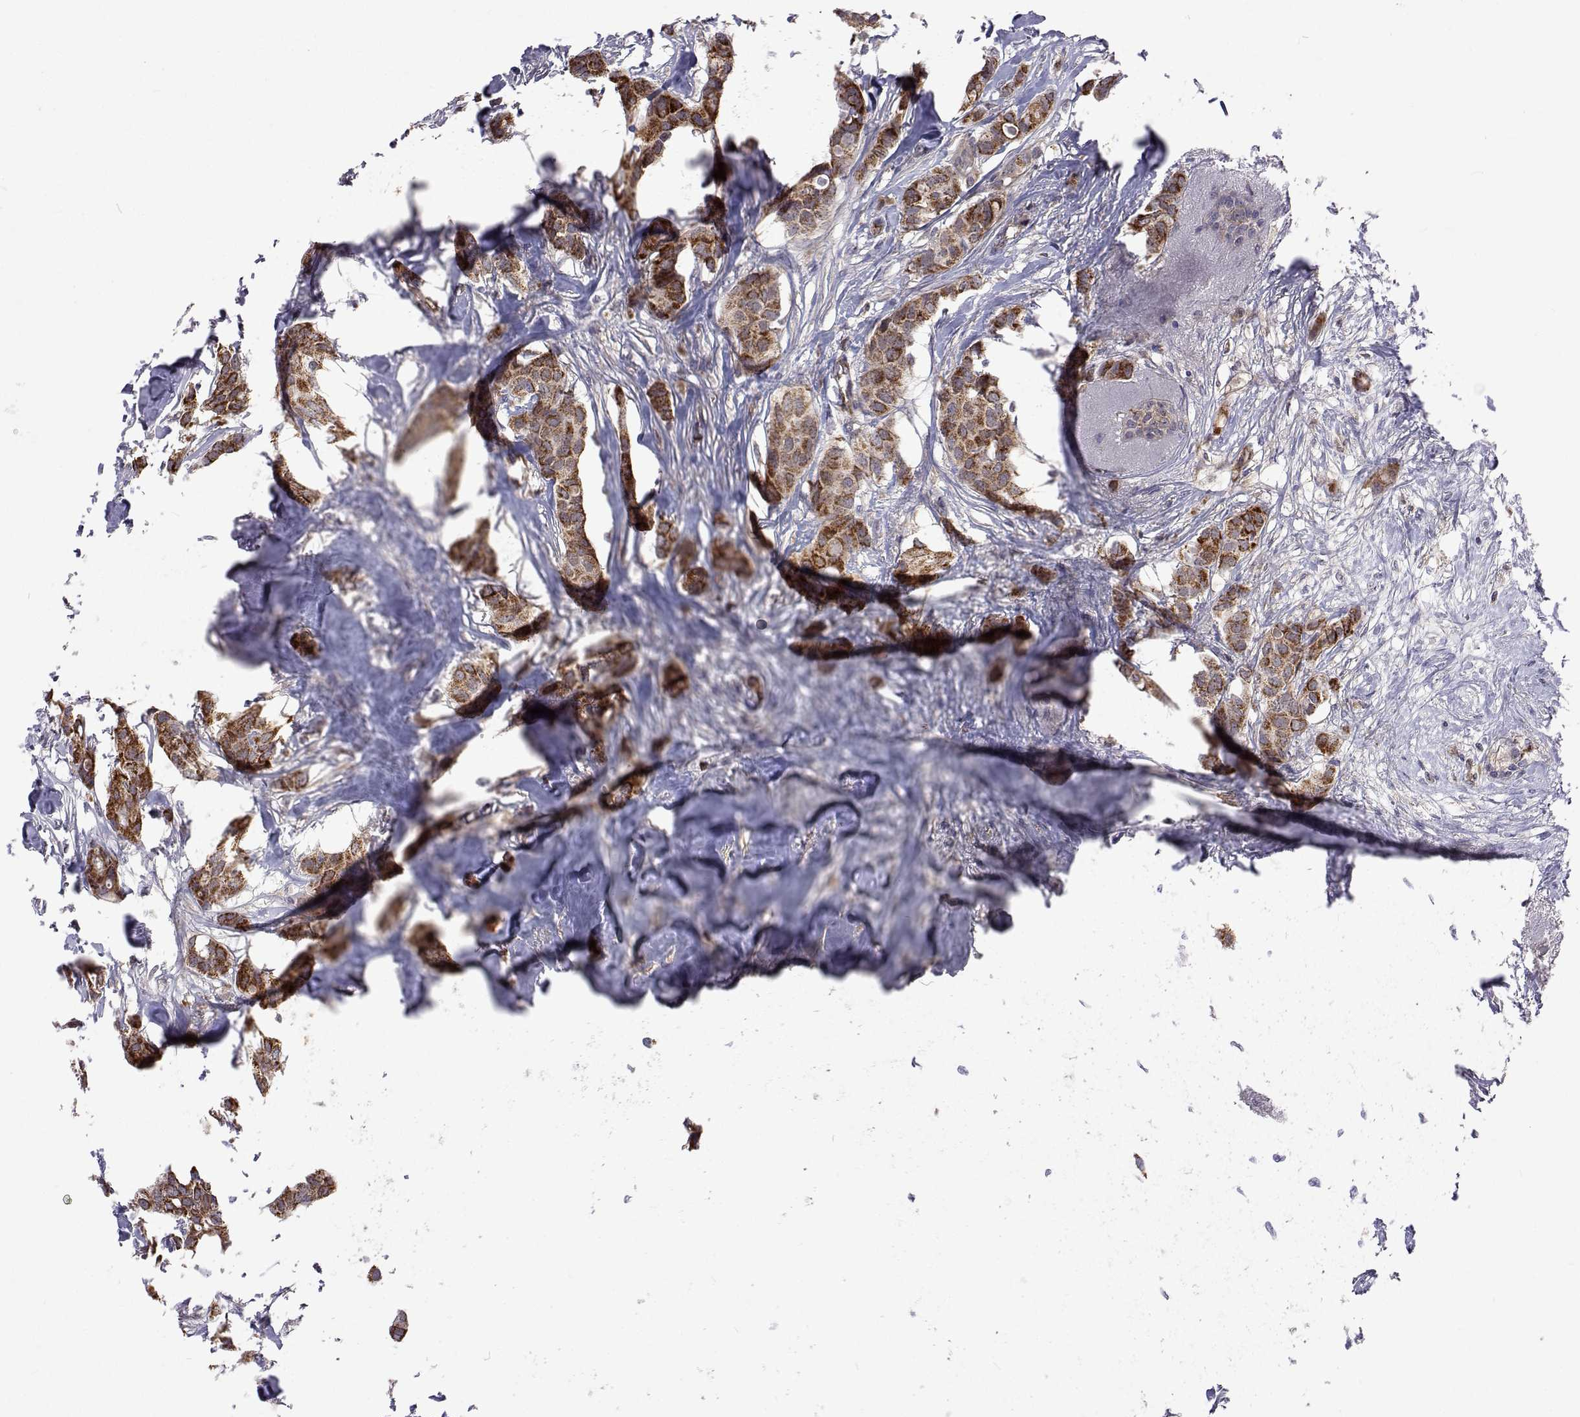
{"staining": {"intensity": "moderate", "quantity": ">75%", "location": "cytoplasmic/membranous"}, "tissue": "breast cancer", "cell_type": "Tumor cells", "image_type": "cancer", "snomed": [{"axis": "morphology", "description": "Duct carcinoma"}, {"axis": "topography", "description": "Breast"}], "caption": "This is a histology image of immunohistochemistry staining of breast intraductal carcinoma, which shows moderate staining in the cytoplasmic/membranous of tumor cells.", "gene": "DHTKD1", "patient": {"sex": "female", "age": 62}}